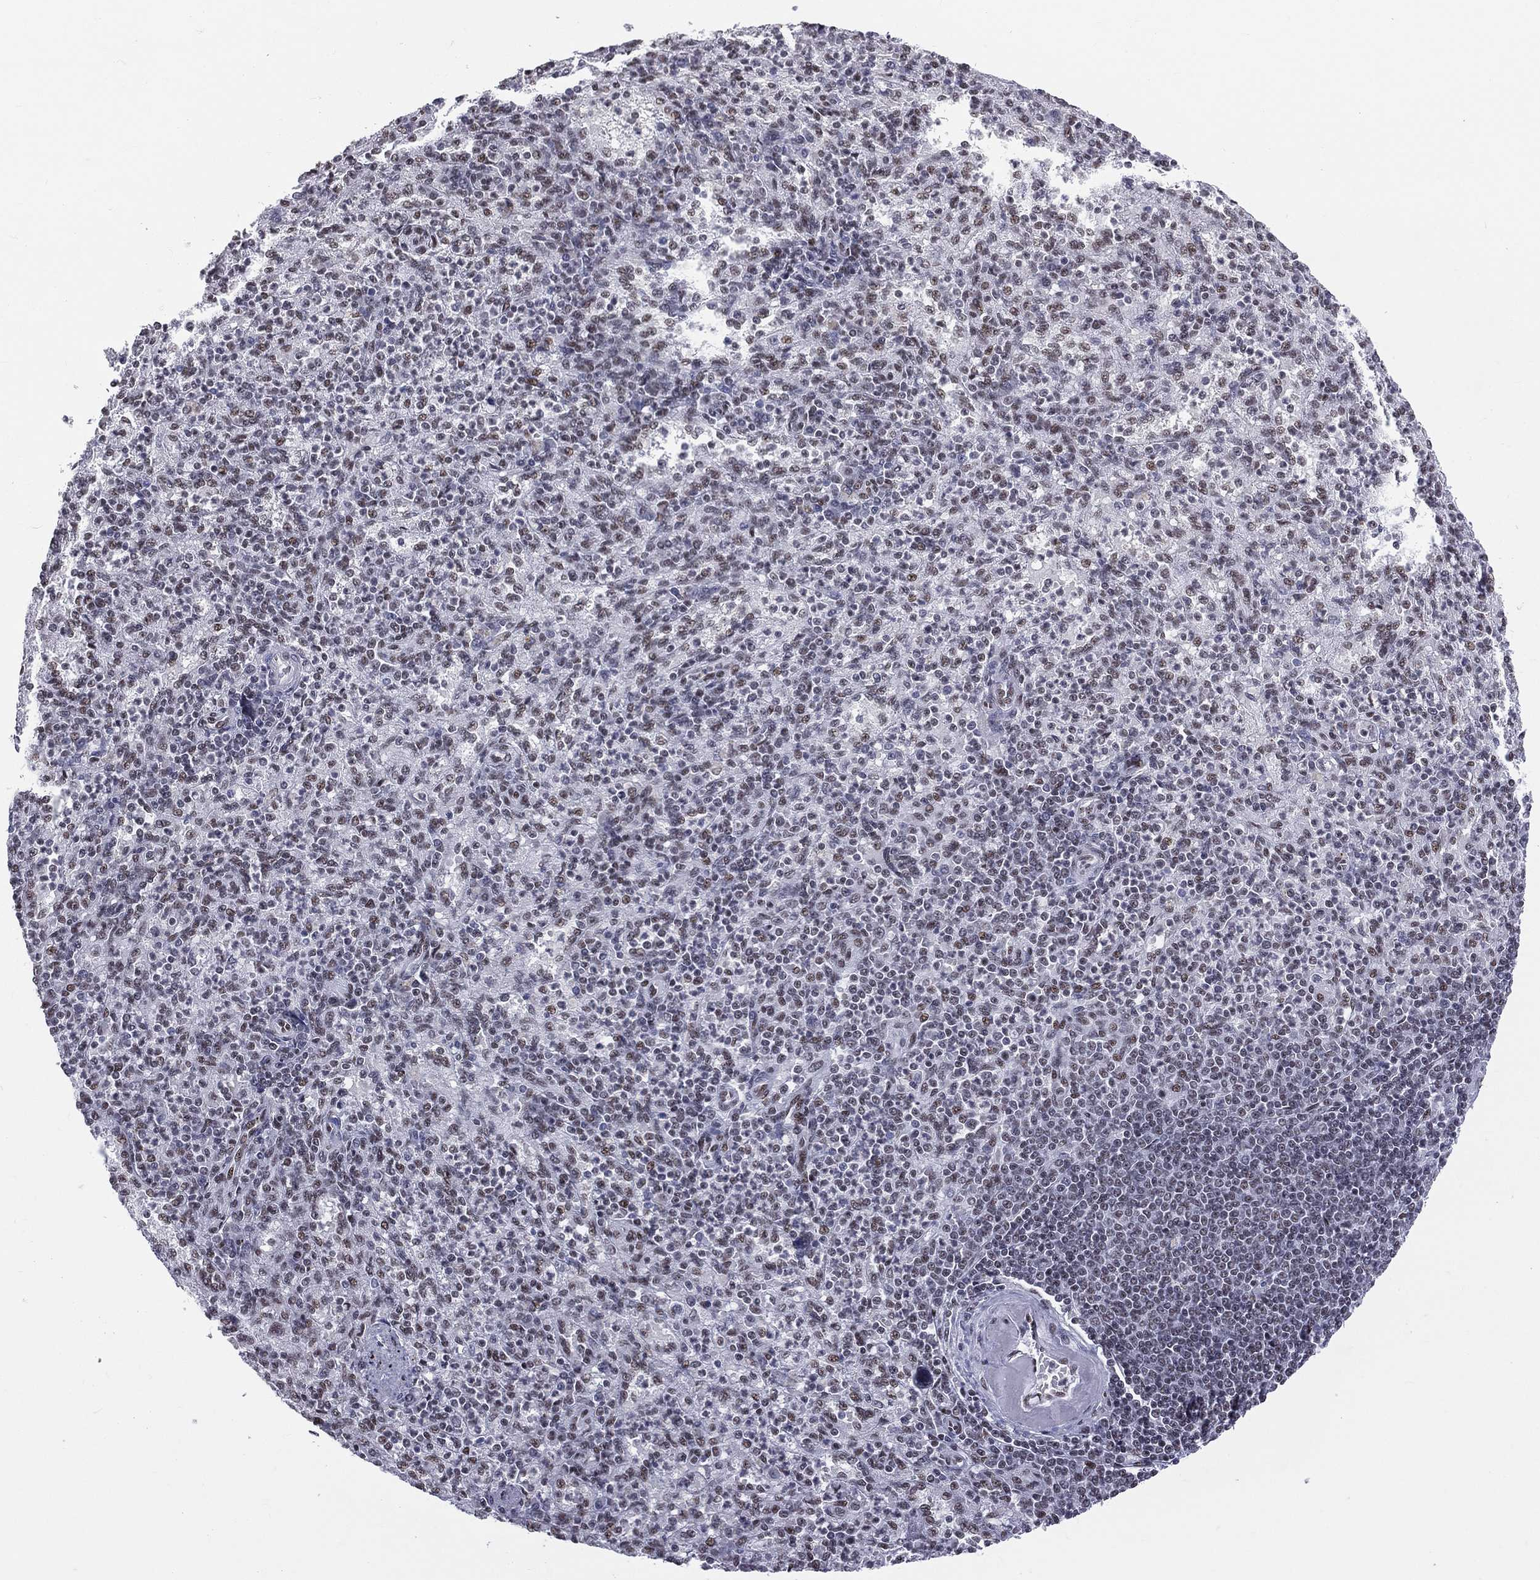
{"staining": {"intensity": "moderate", "quantity": "25%-75%", "location": "nuclear"}, "tissue": "spleen", "cell_type": "Cells in red pulp", "image_type": "normal", "snomed": [{"axis": "morphology", "description": "Normal tissue, NOS"}, {"axis": "topography", "description": "Spleen"}], "caption": "IHC of normal human spleen displays medium levels of moderate nuclear expression in about 25%-75% of cells in red pulp.", "gene": "ZNF7", "patient": {"sex": "female", "age": 74}}